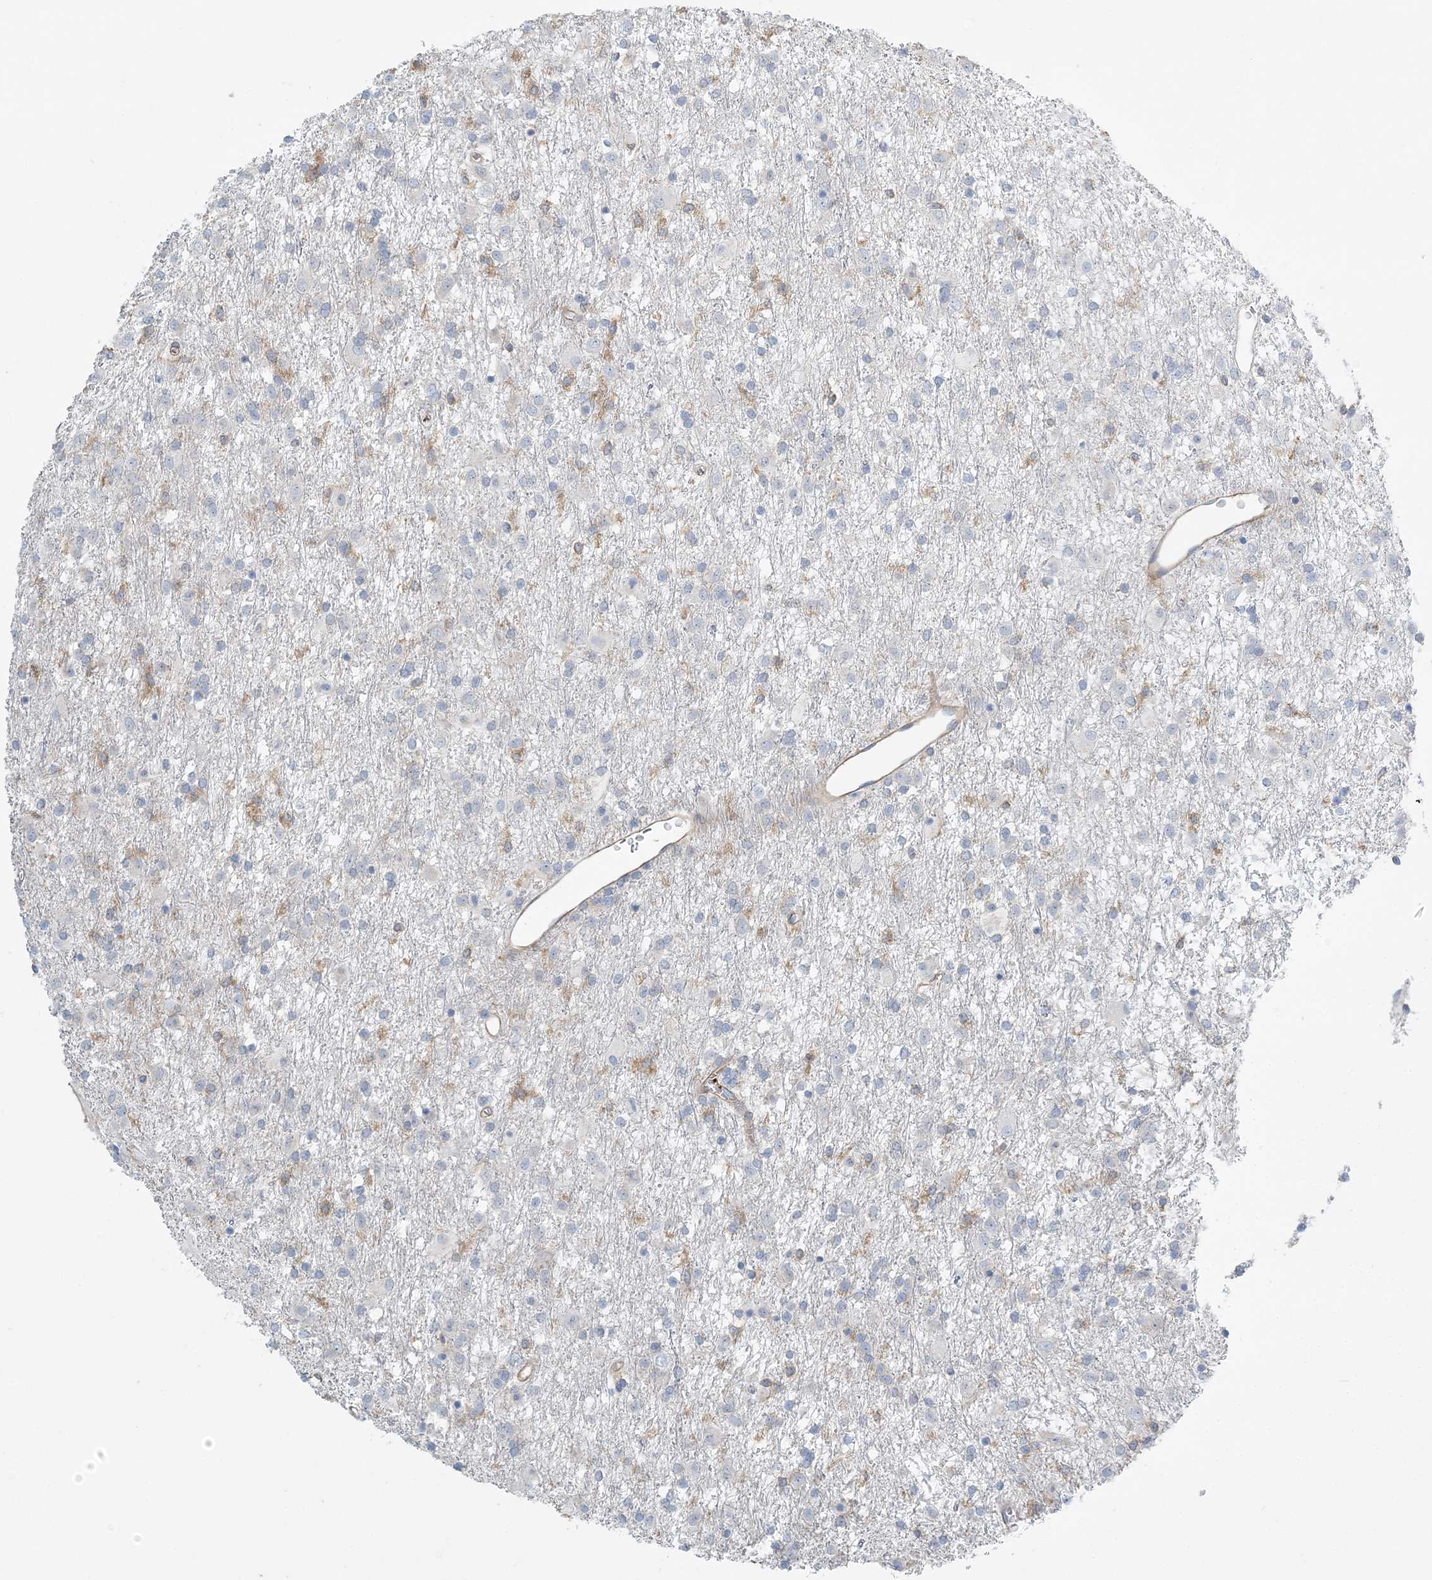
{"staining": {"intensity": "negative", "quantity": "none", "location": "none"}, "tissue": "glioma", "cell_type": "Tumor cells", "image_type": "cancer", "snomed": [{"axis": "morphology", "description": "Glioma, malignant, Low grade"}, {"axis": "topography", "description": "Brain"}], "caption": "IHC photomicrograph of neoplastic tissue: glioma stained with DAB (3,3'-diaminobenzidine) demonstrates no significant protein expression in tumor cells.", "gene": "CUEDC2", "patient": {"sex": "male", "age": 65}}